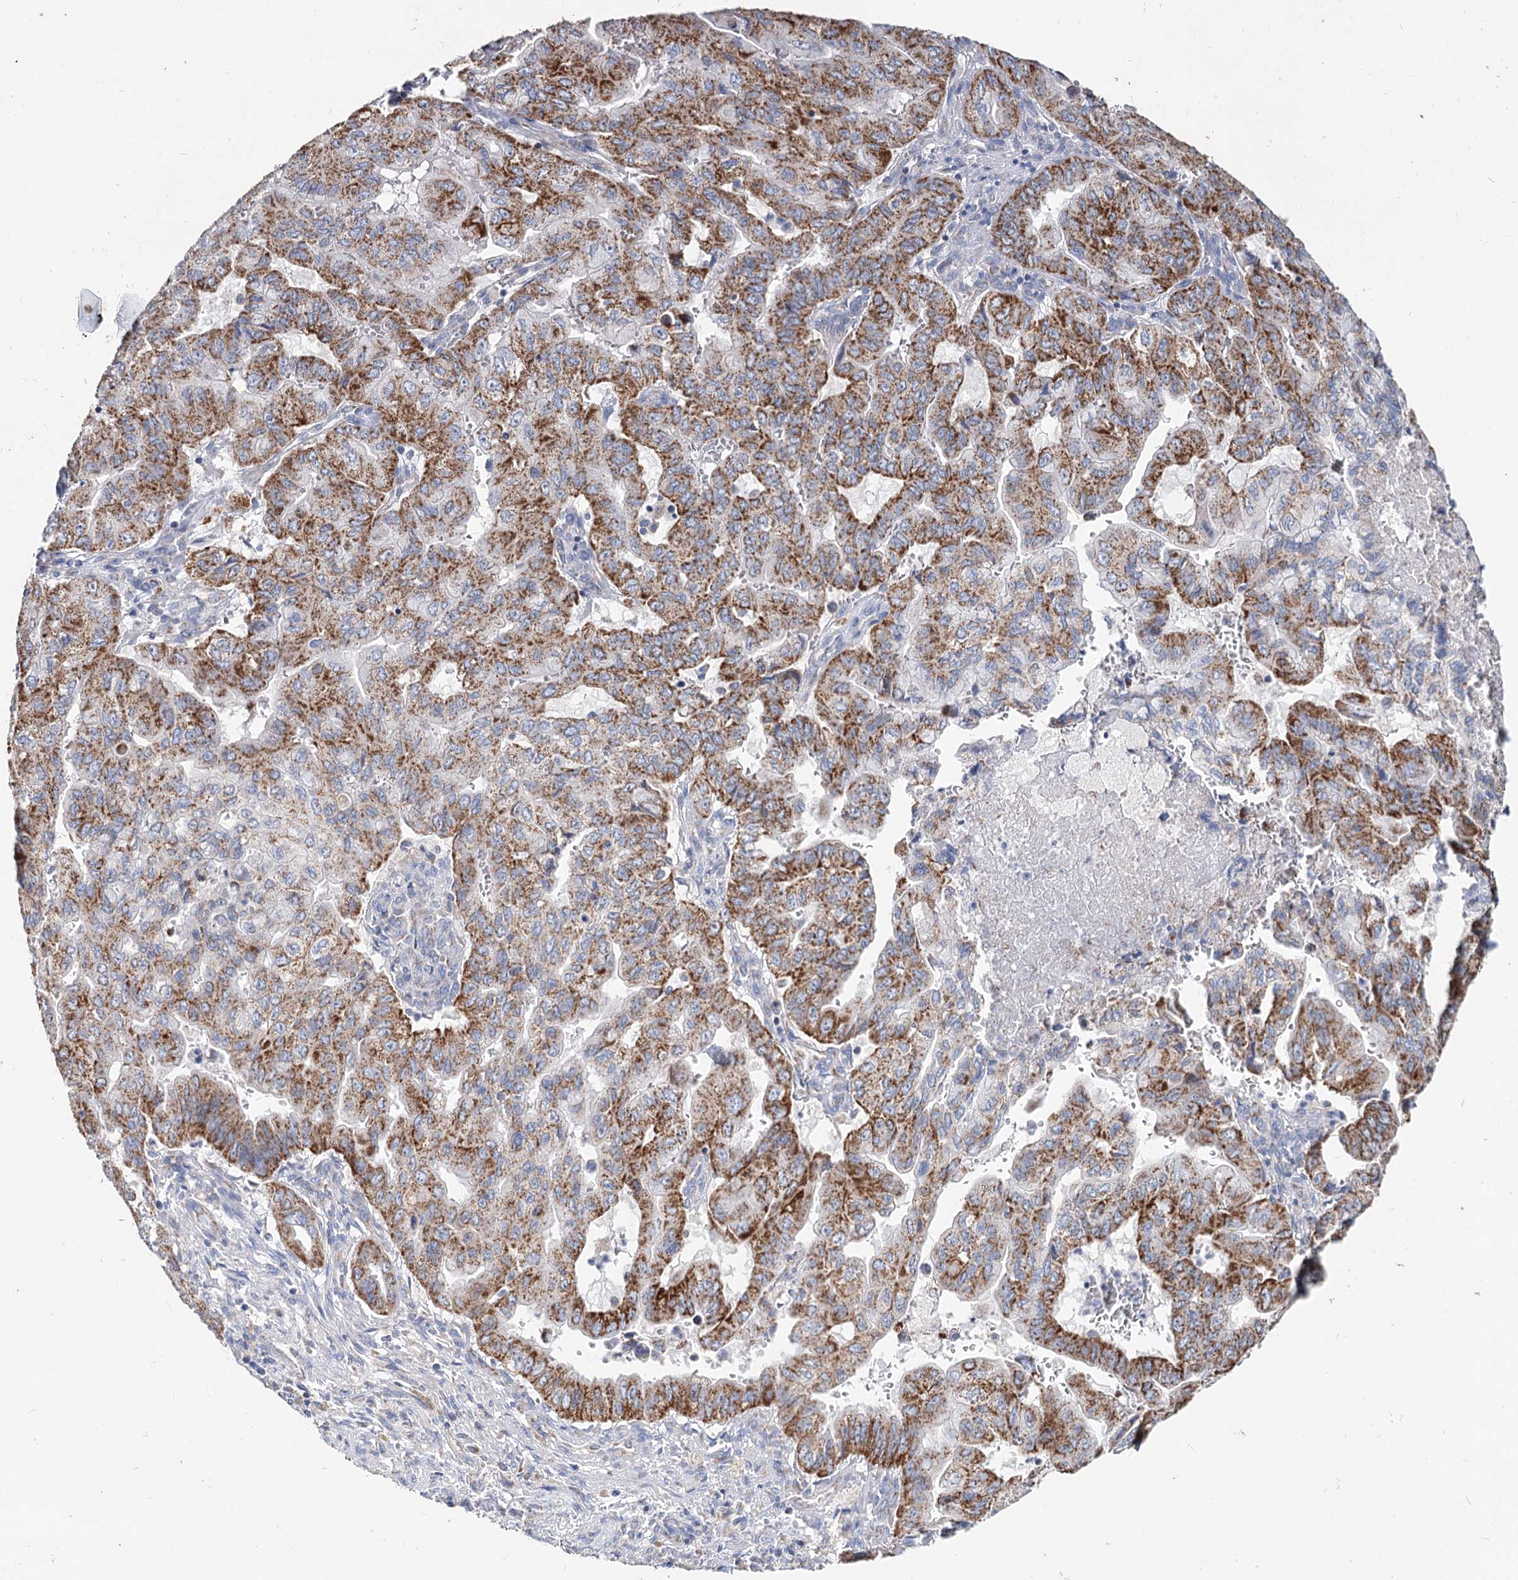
{"staining": {"intensity": "strong", "quantity": ">75%", "location": "cytoplasmic/membranous"}, "tissue": "pancreatic cancer", "cell_type": "Tumor cells", "image_type": "cancer", "snomed": [{"axis": "morphology", "description": "Adenocarcinoma, NOS"}, {"axis": "topography", "description": "Pancreas"}], "caption": "Immunohistochemistry (IHC) staining of pancreatic cancer, which demonstrates high levels of strong cytoplasmic/membranous positivity in about >75% of tumor cells indicating strong cytoplasmic/membranous protein positivity. The staining was performed using DAB (brown) for protein detection and nuclei were counterstained in hematoxylin (blue).", "gene": "MCCC2", "patient": {"sex": "male", "age": 51}}